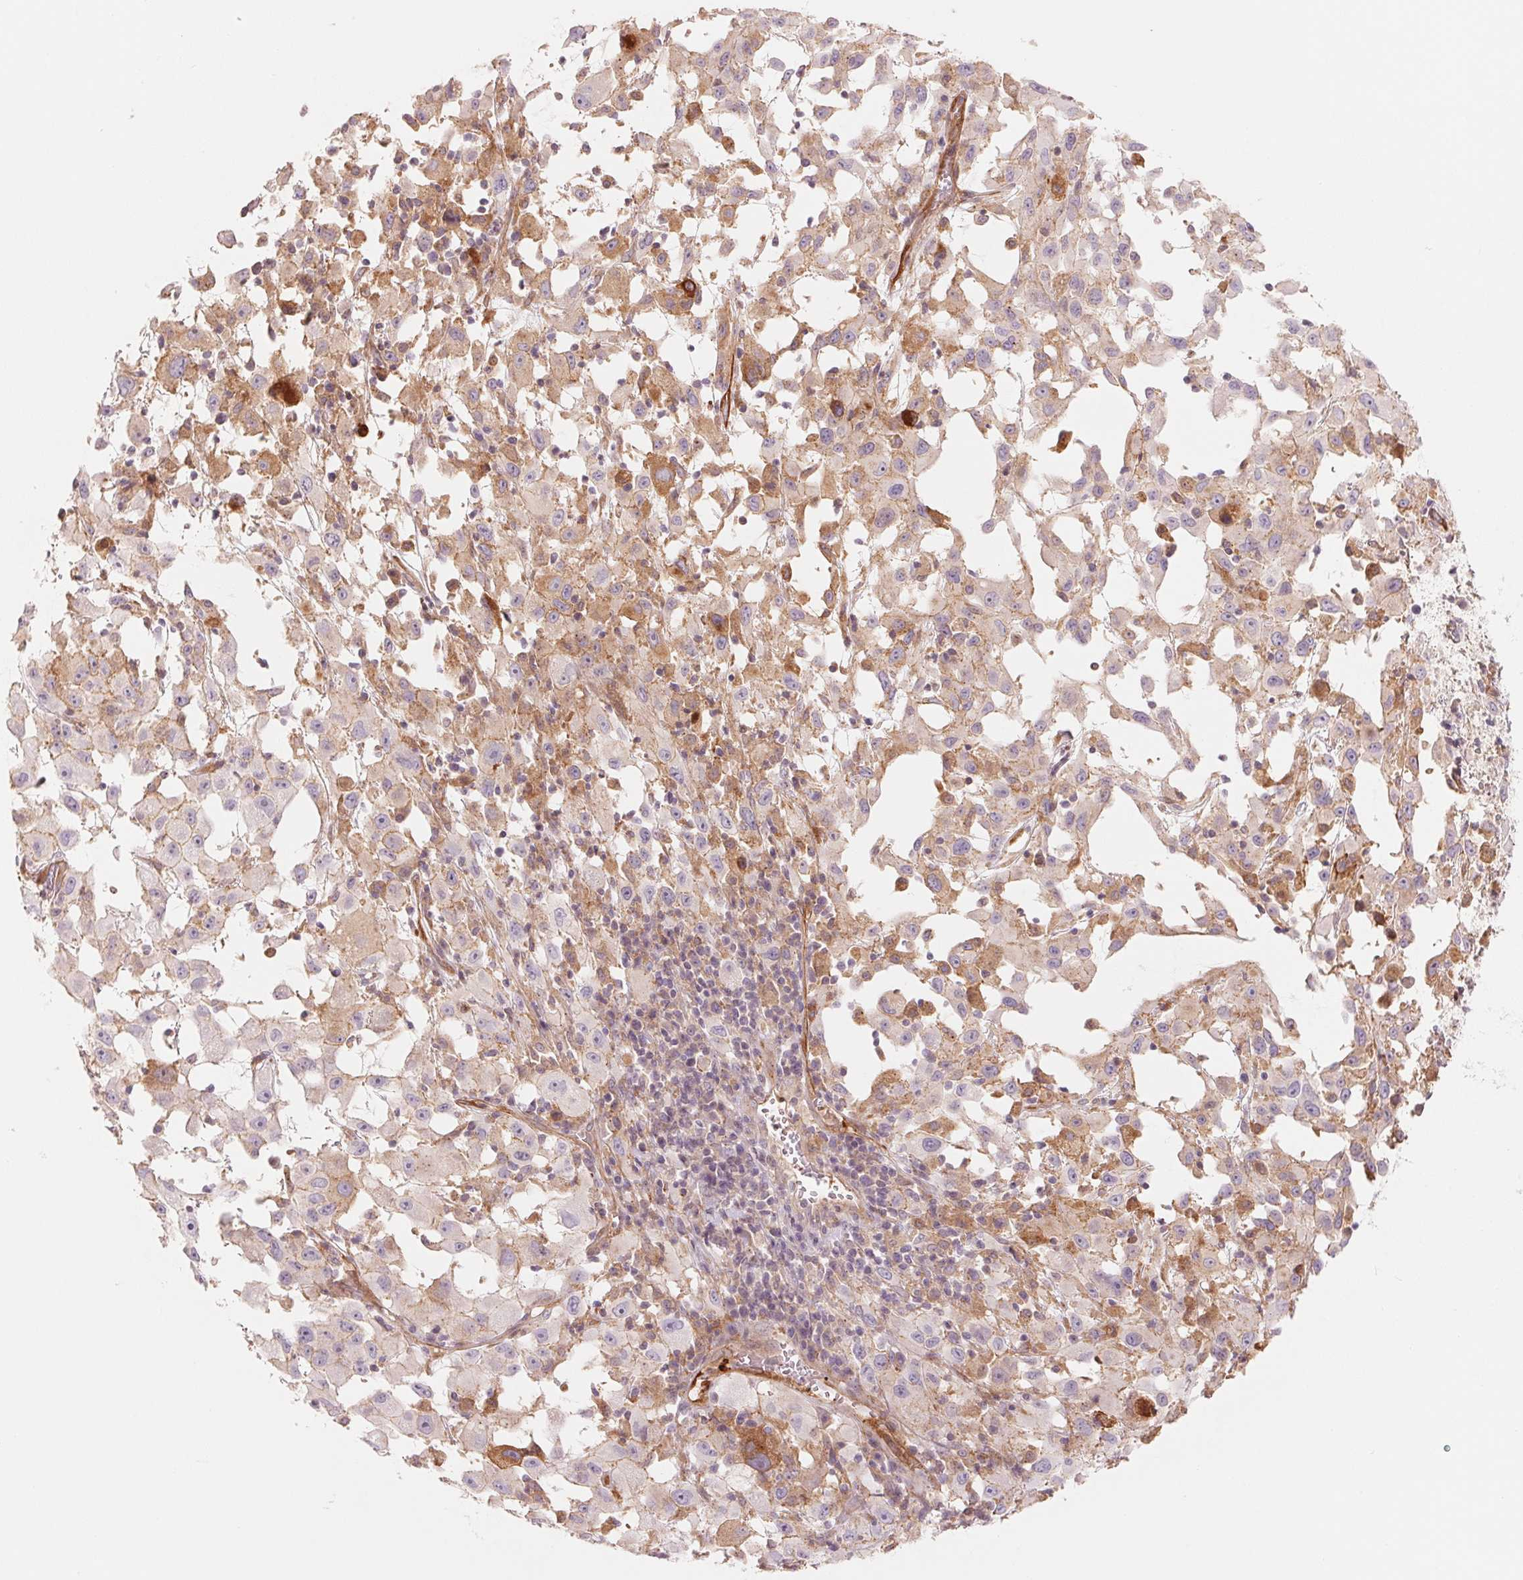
{"staining": {"intensity": "weak", "quantity": "<25%", "location": "cytoplasmic/membranous"}, "tissue": "melanoma", "cell_type": "Tumor cells", "image_type": "cancer", "snomed": [{"axis": "morphology", "description": "Malignant melanoma, Metastatic site"}, {"axis": "topography", "description": "Soft tissue"}], "caption": "Melanoma was stained to show a protein in brown. There is no significant expression in tumor cells.", "gene": "SLC17A4", "patient": {"sex": "male", "age": 50}}